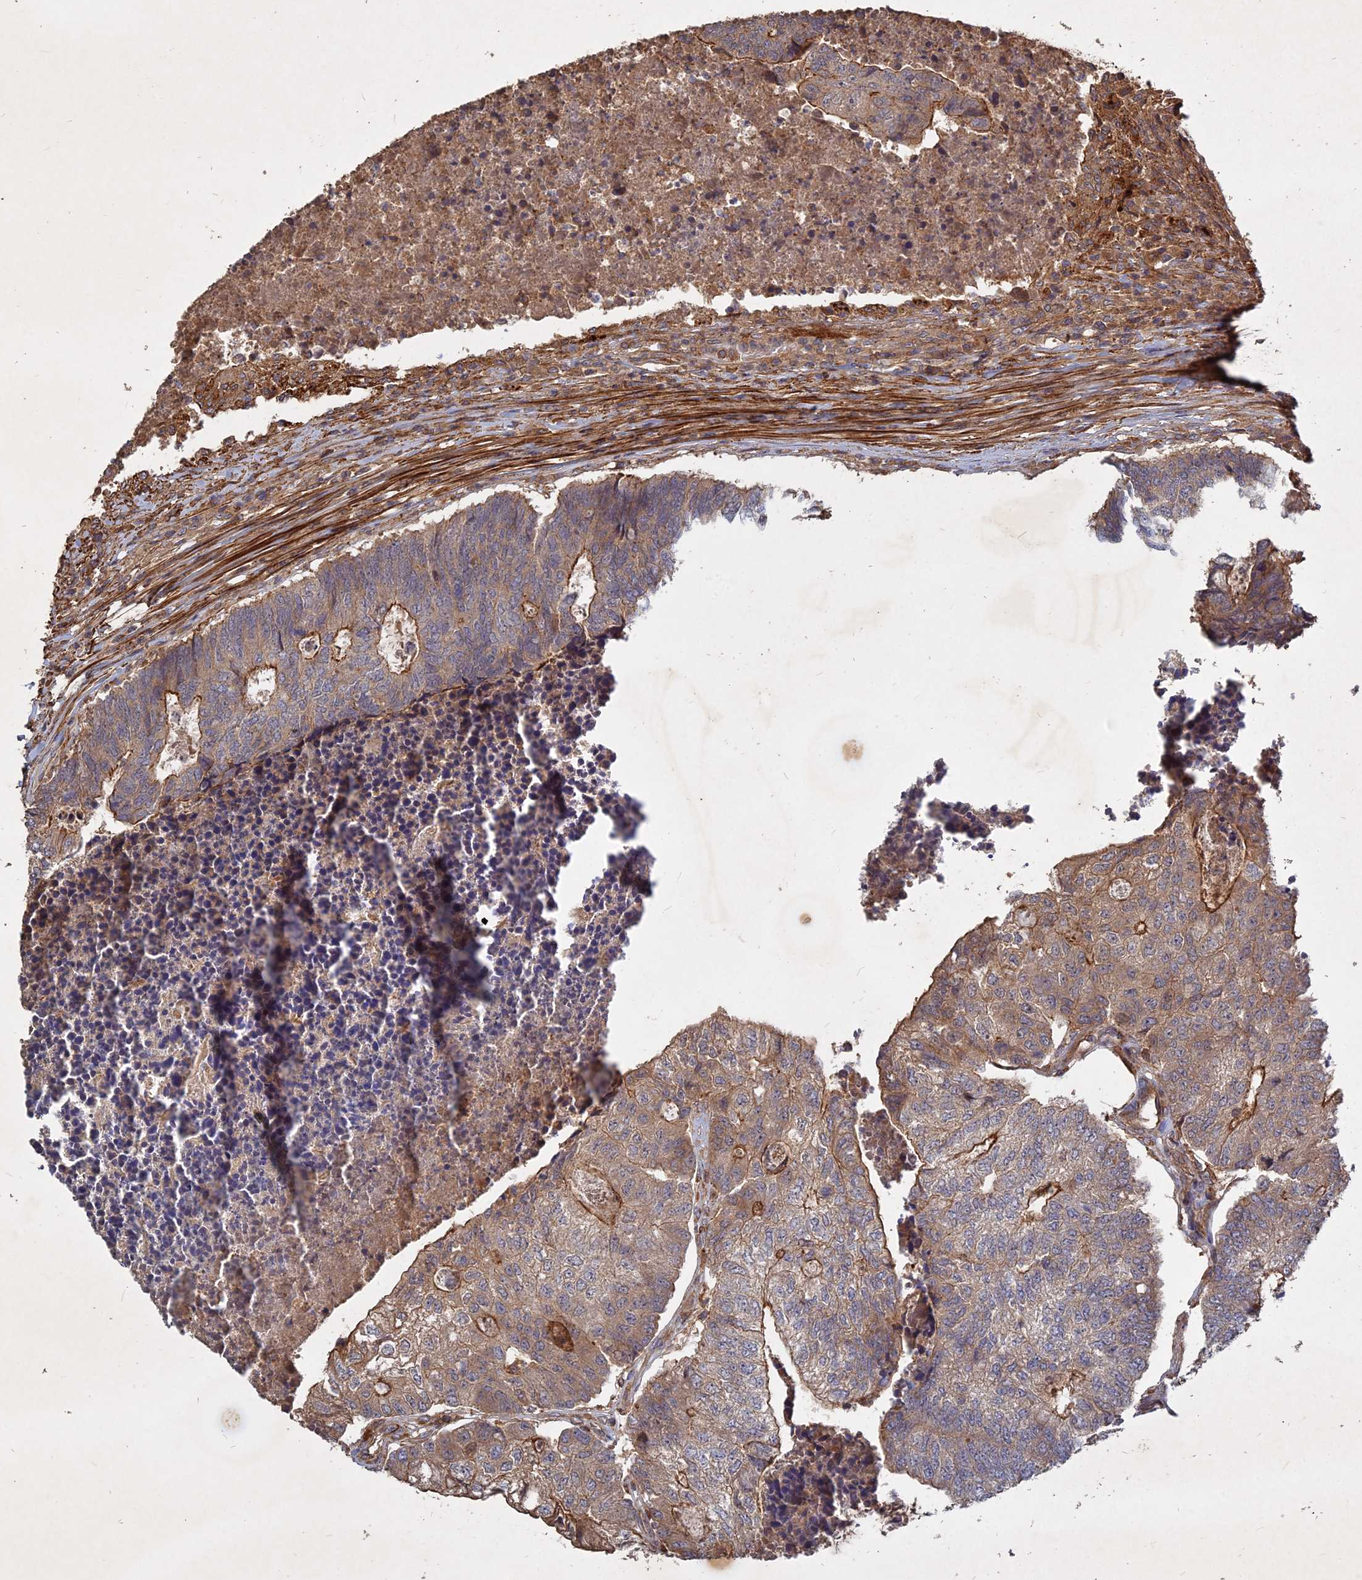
{"staining": {"intensity": "strong", "quantity": "<25%", "location": "cytoplasmic/membranous"}, "tissue": "colorectal cancer", "cell_type": "Tumor cells", "image_type": "cancer", "snomed": [{"axis": "morphology", "description": "Adenocarcinoma, NOS"}, {"axis": "topography", "description": "Colon"}], "caption": "Human colorectal adenocarcinoma stained for a protein (brown) demonstrates strong cytoplasmic/membranous positive staining in approximately <25% of tumor cells.", "gene": "UBE2W", "patient": {"sex": "female", "age": 67}}